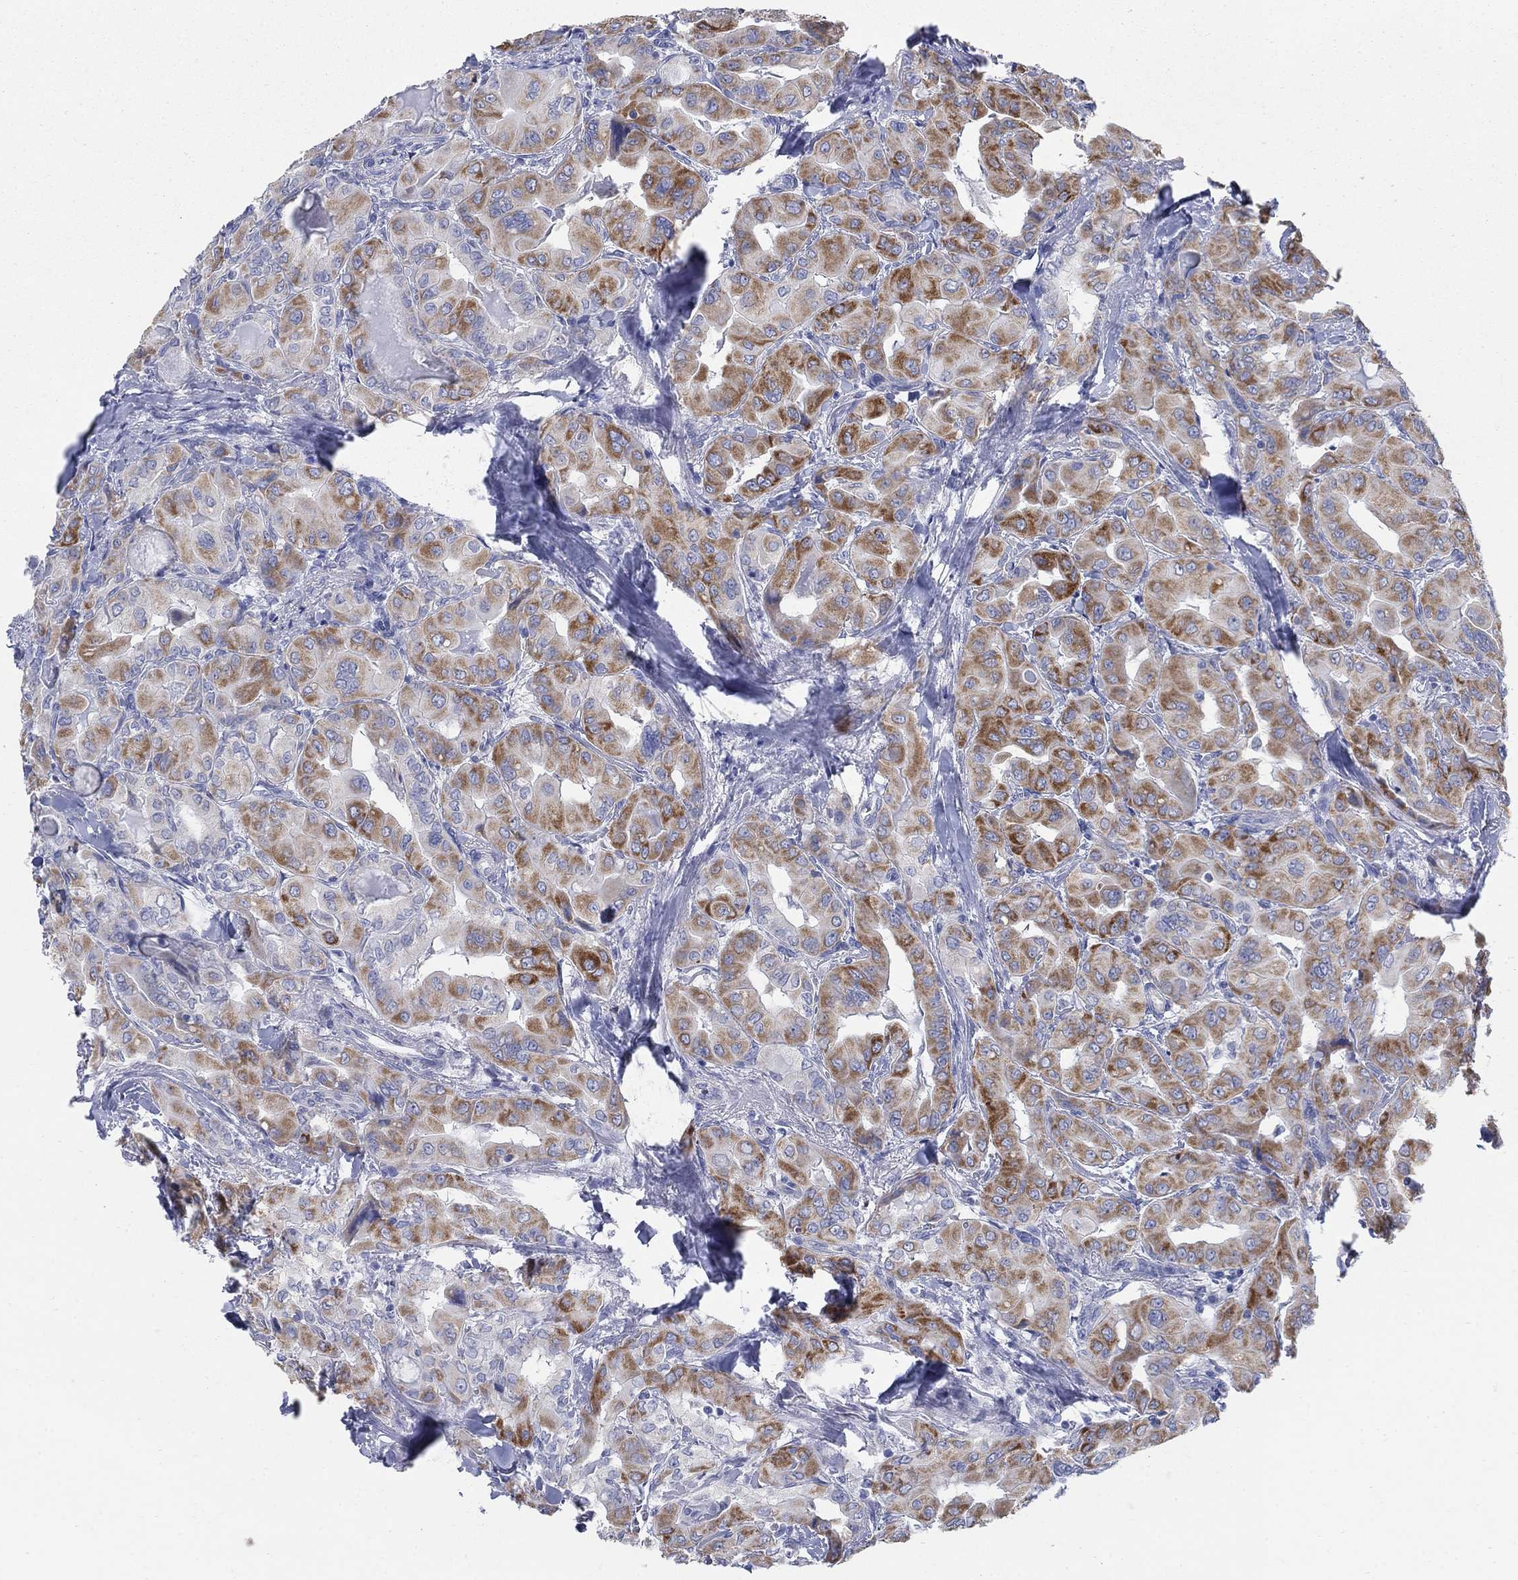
{"staining": {"intensity": "strong", "quantity": "25%-75%", "location": "cytoplasmic/membranous"}, "tissue": "thyroid cancer", "cell_type": "Tumor cells", "image_type": "cancer", "snomed": [{"axis": "morphology", "description": "Normal tissue, NOS"}, {"axis": "morphology", "description": "Papillary adenocarcinoma, NOS"}, {"axis": "topography", "description": "Thyroid gland"}], "caption": "Thyroid cancer (papillary adenocarcinoma) stained for a protein (brown) exhibits strong cytoplasmic/membranous positive positivity in approximately 25%-75% of tumor cells.", "gene": "SCCPDH", "patient": {"sex": "female", "age": 66}}